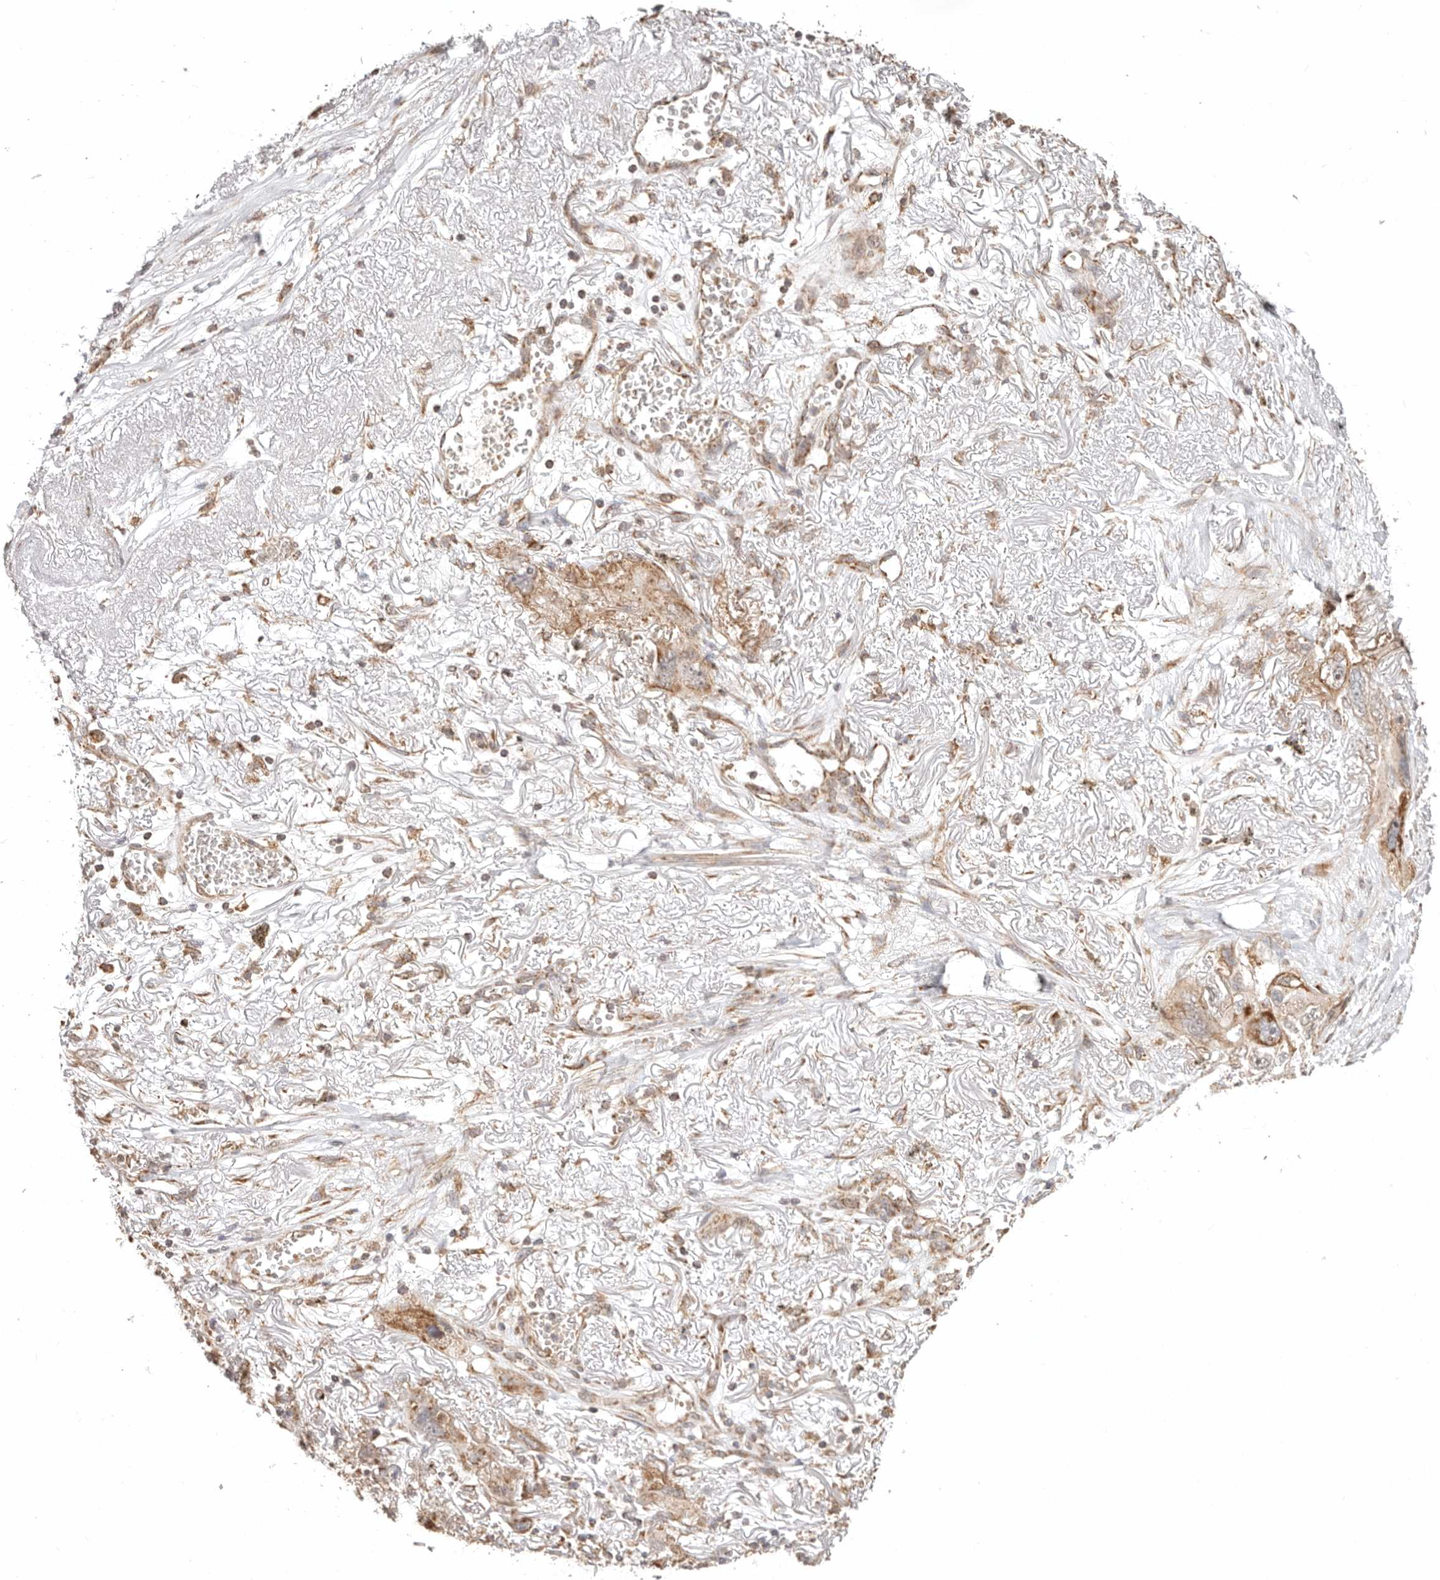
{"staining": {"intensity": "moderate", "quantity": ">75%", "location": "cytoplasmic/membranous"}, "tissue": "lung cancer", "cell_type": "Tumor cells", "image_type": "cancer", "snomed": [{"axis": "morphology", "description": "Squamous cell carcinoma, NOS"}, {"axis": "topography", "description": "Lung"}], "caption": "Moderate cytoplasmic/membranous positivity for a protein is seen in approximately >75% of tumor cells of lung squamous cell carcinoma using immunohistochemistry.", "gene": "NDUFB11", "patient": {"sex": "female", "age": 73}}